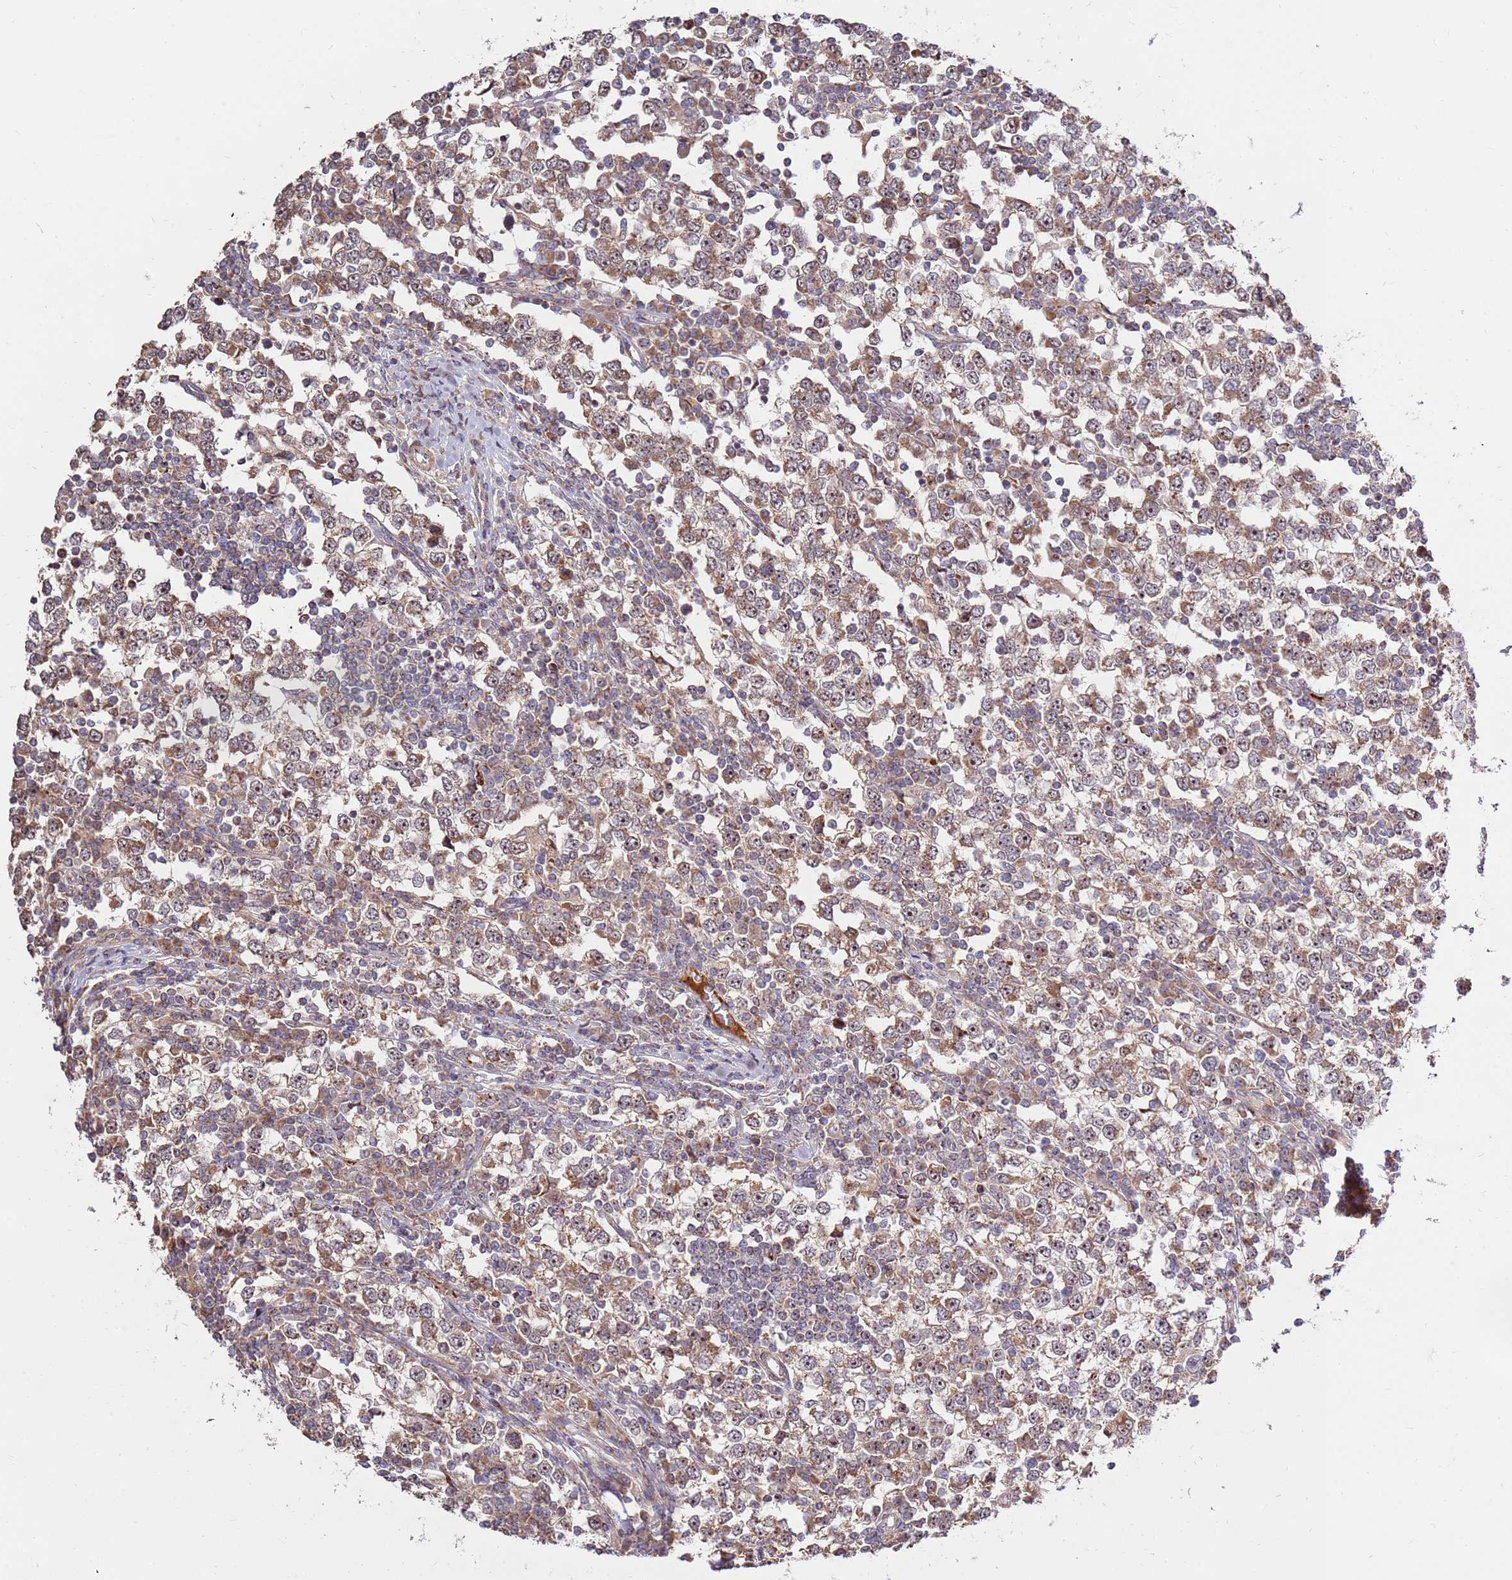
{"staining": {"intensity": "moderate", "quantity": ">75%", "location": "cytoplasmic/membranous,nuclear"}, "tissue": "testis cancer", "cell_type": "Tumor cells", "image_type": "cancer", "snomed": [{"axis": "morphology", "description": "Seminoma, NOS"}, {"axis": "topography", "description": "Testis"}], "caption": "DAB immunohistochemical staining of testis cancer (seminoma) demonstrates moderate cytoplasmic/membranous and nuclear protein staining in approximately >75% of tumor cells.", "gene": "KIF25", "patient": {"sex": "male", "age": 65}}